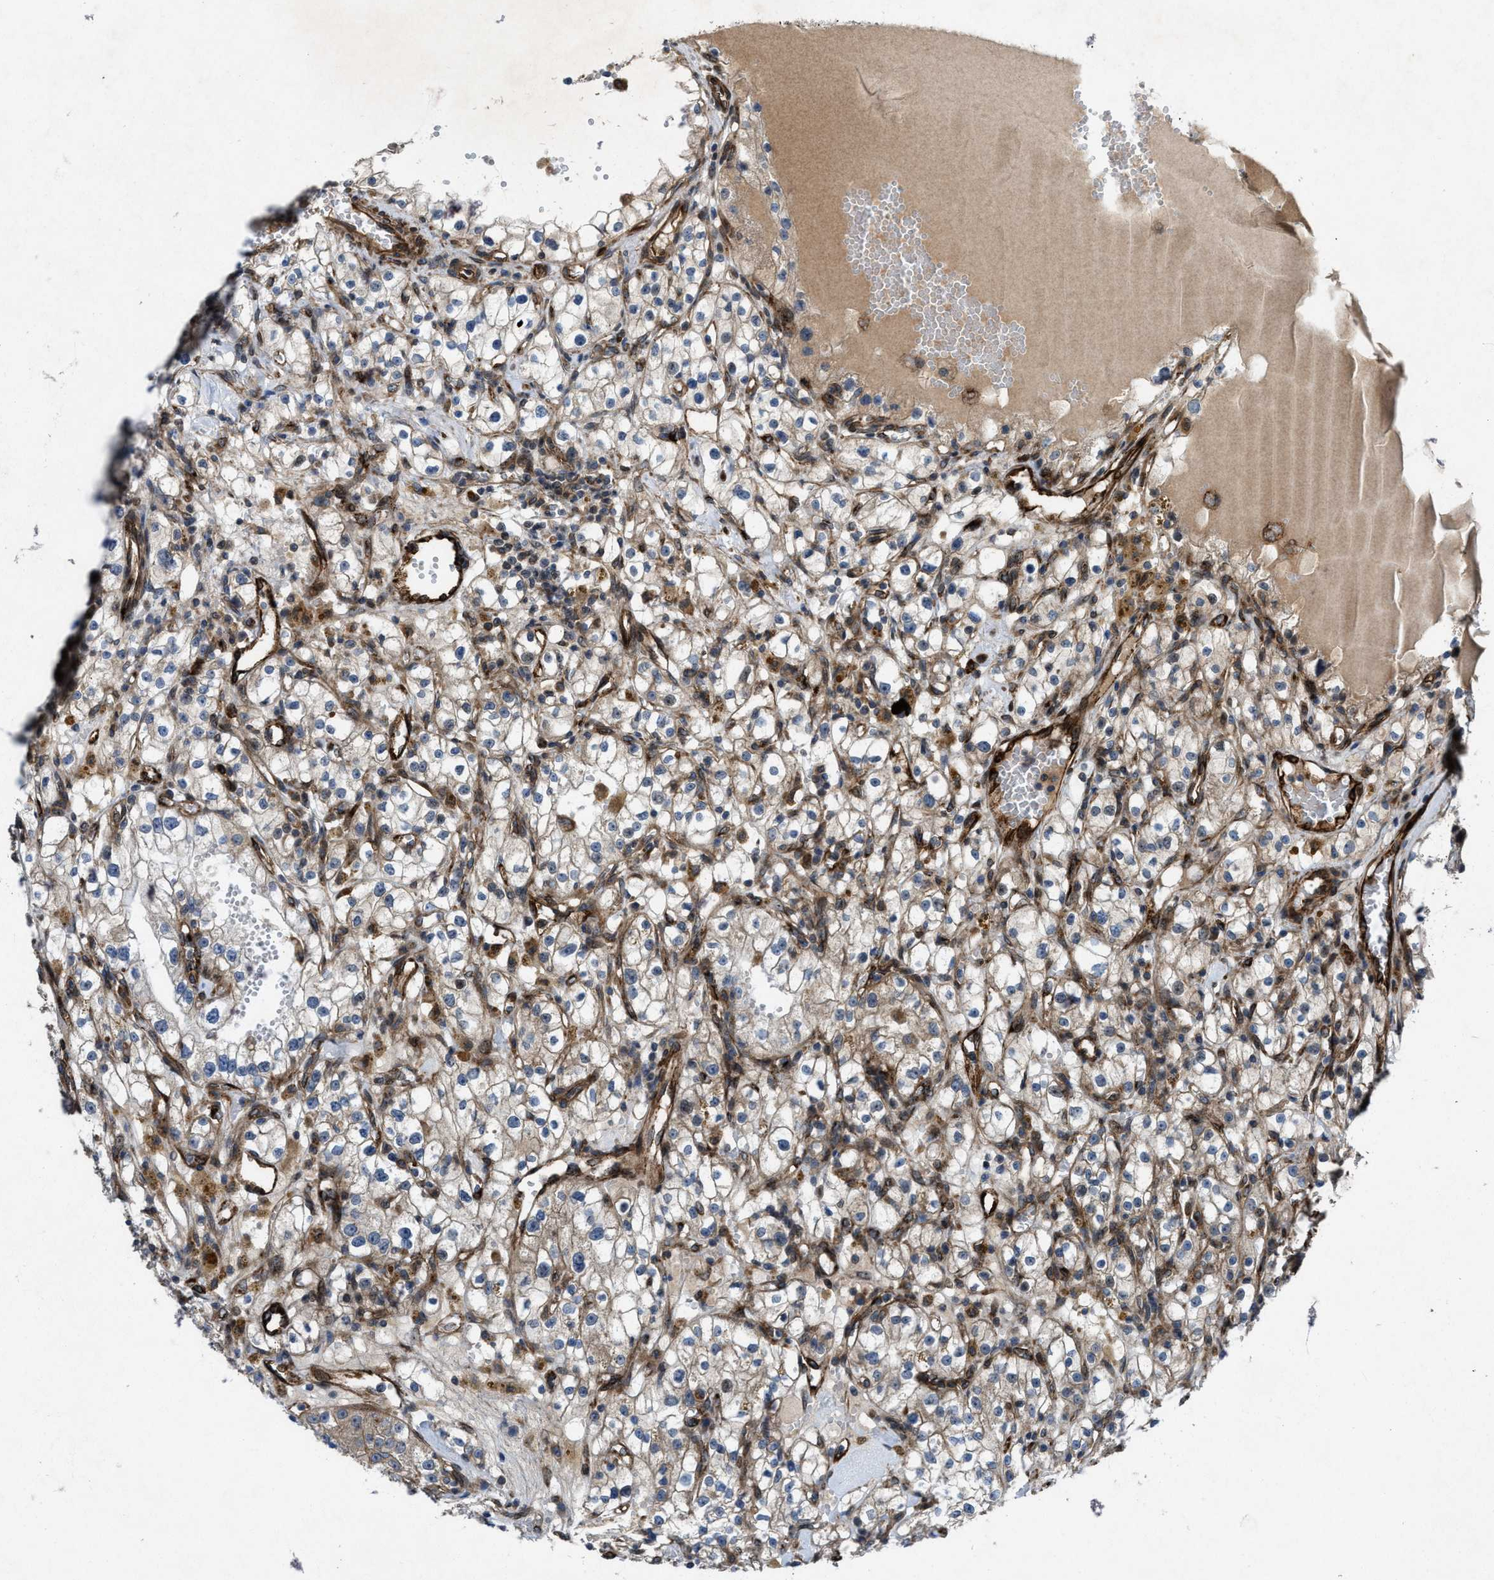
{"staining": {"intensity": "weak", "quantity": ">75%", "location": "cytoplasmic/membranous"}, "tissue": "renal cancer", "cell_type": "Tumor cells", "image_type": "cancer", "snomed": [{"axis": "morphology", "description": "Adenocarcinoma, NOS"}, {"axis": "topography", "description": "Kidney"}], "caption": "Brown immunohistochemical staining in adenocarcinoma (renal) shows weak cytoplasmic/membranous expression in approximately >75% of tumor cells.", "gene": "URGCP", "patient": {"sex": "male", "age": 56}}